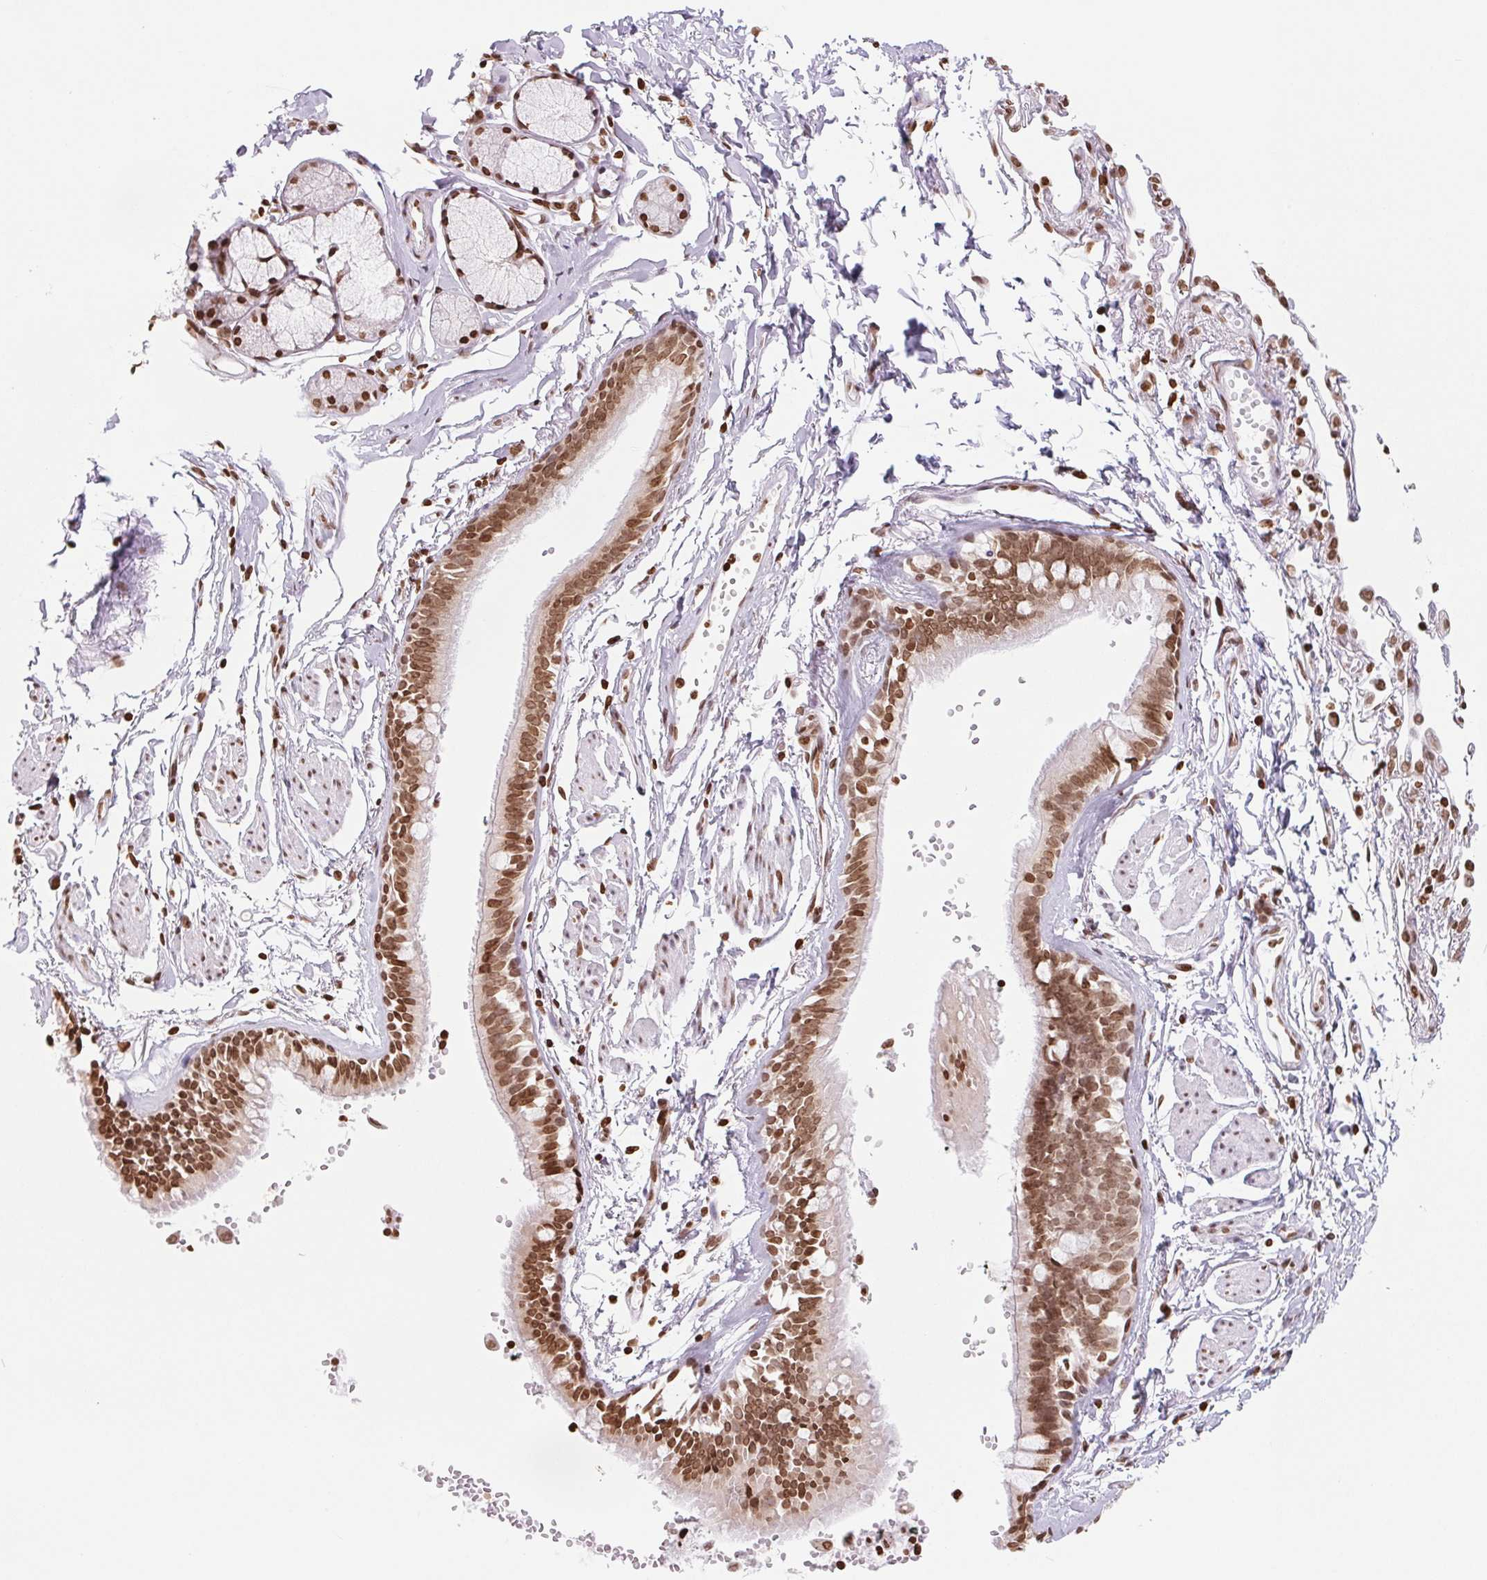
{"staining": {"intensity": "strong", "quantity": ">75%", "location": "nuclear"}, "tissue": "bronchus", "cell_type": "Respiratory epithelial cells", "image_type": "normal", "snomed": [{"axis": "morphology", "description": "Normal tissue, NOS"}, {"axis": "topography", "description": "Cartilage tissue"}, {"axis": "topography", "description": "Bronchus"}], "caption": "Bronchus stained with immunohistochemistry (IHC) exhibits strong nuclear expression in approximately >75% of respiratory epithelial cells. (IHC, brightfield microscopy, high magnification).", "gene": "SMIM12", "patient": {"sex": "female", "age": 59}}